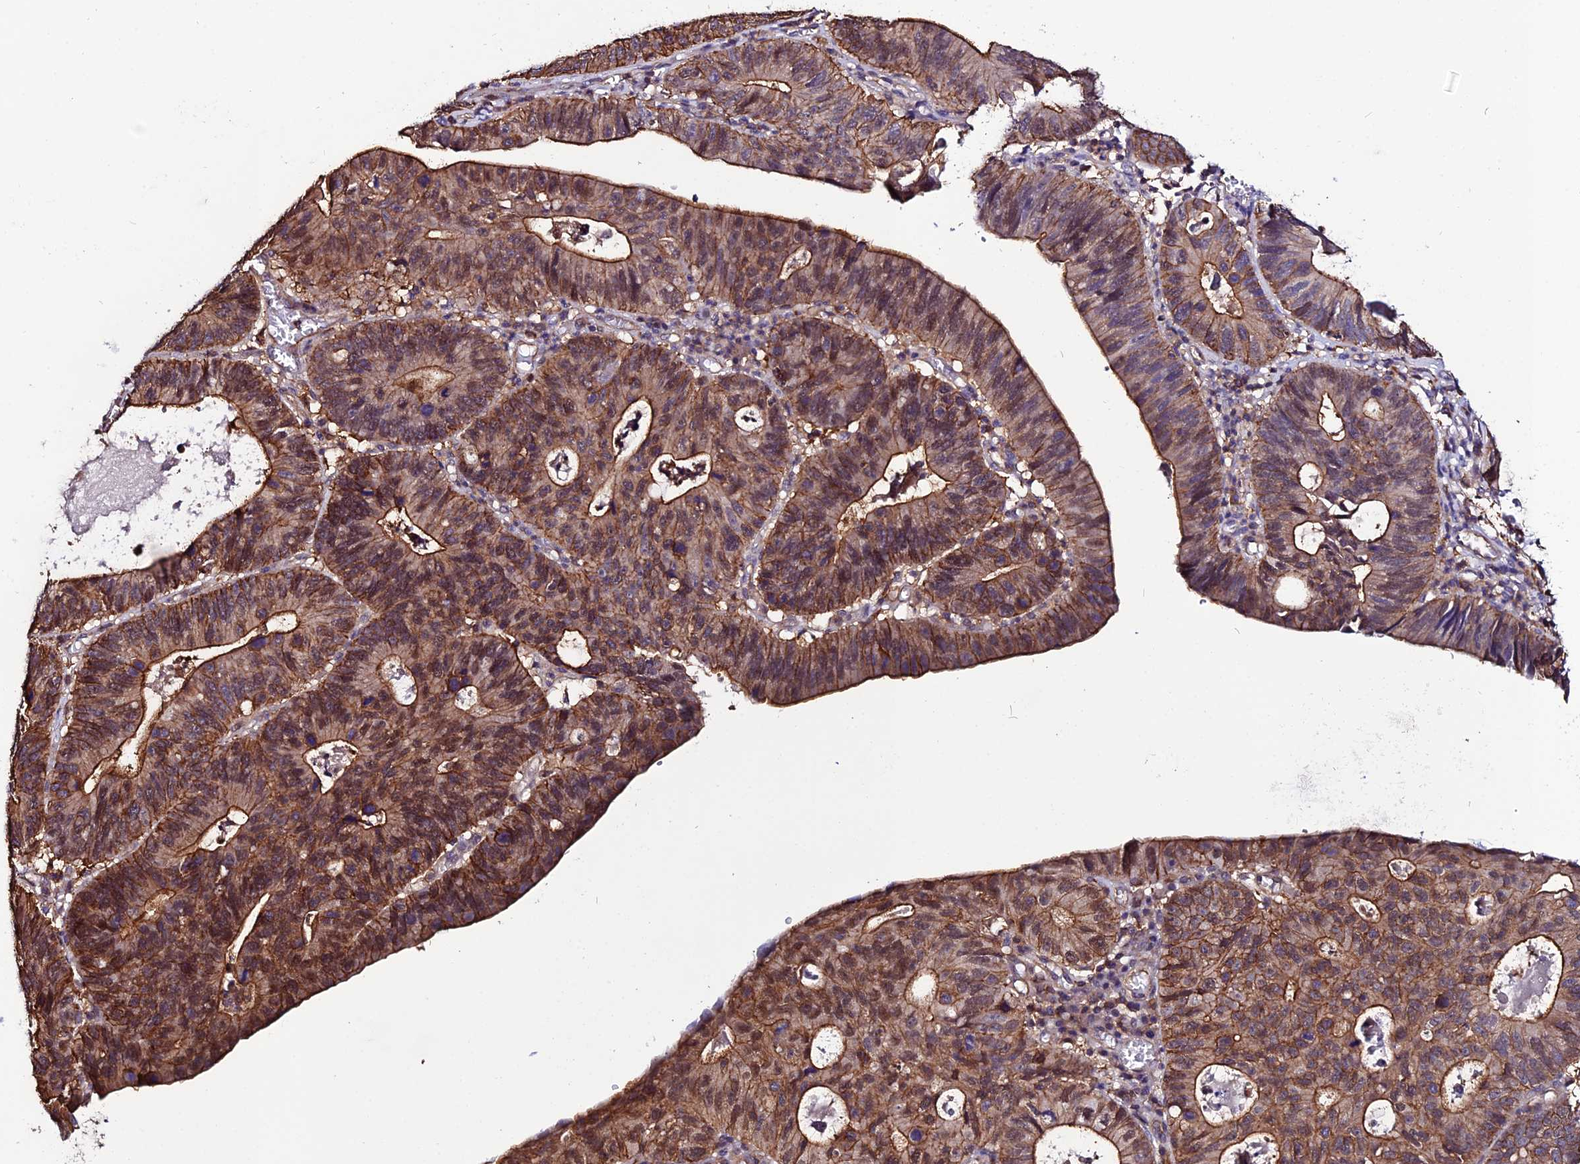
{"staining": {"intensity": "moderate", "quantity": ">75%", "location": "cytoplasmic/membranous"}, "tissue": "stomach cancer", "cell_type": "Tumor cells", "image_type": "cancer", "snomed": [{"axis": "morphology", "description": "Adenocarcinoma, NOS"}, {"axis": "topography", "description": "Stomach"}], "caption": "Protein analysis of stomach cancer tissue displays moderate cytoplasmic/membranous staining in about >75% of tumor cells.", "gene": "USP17L15", "patient": {"sex": "male", "age": 59}}